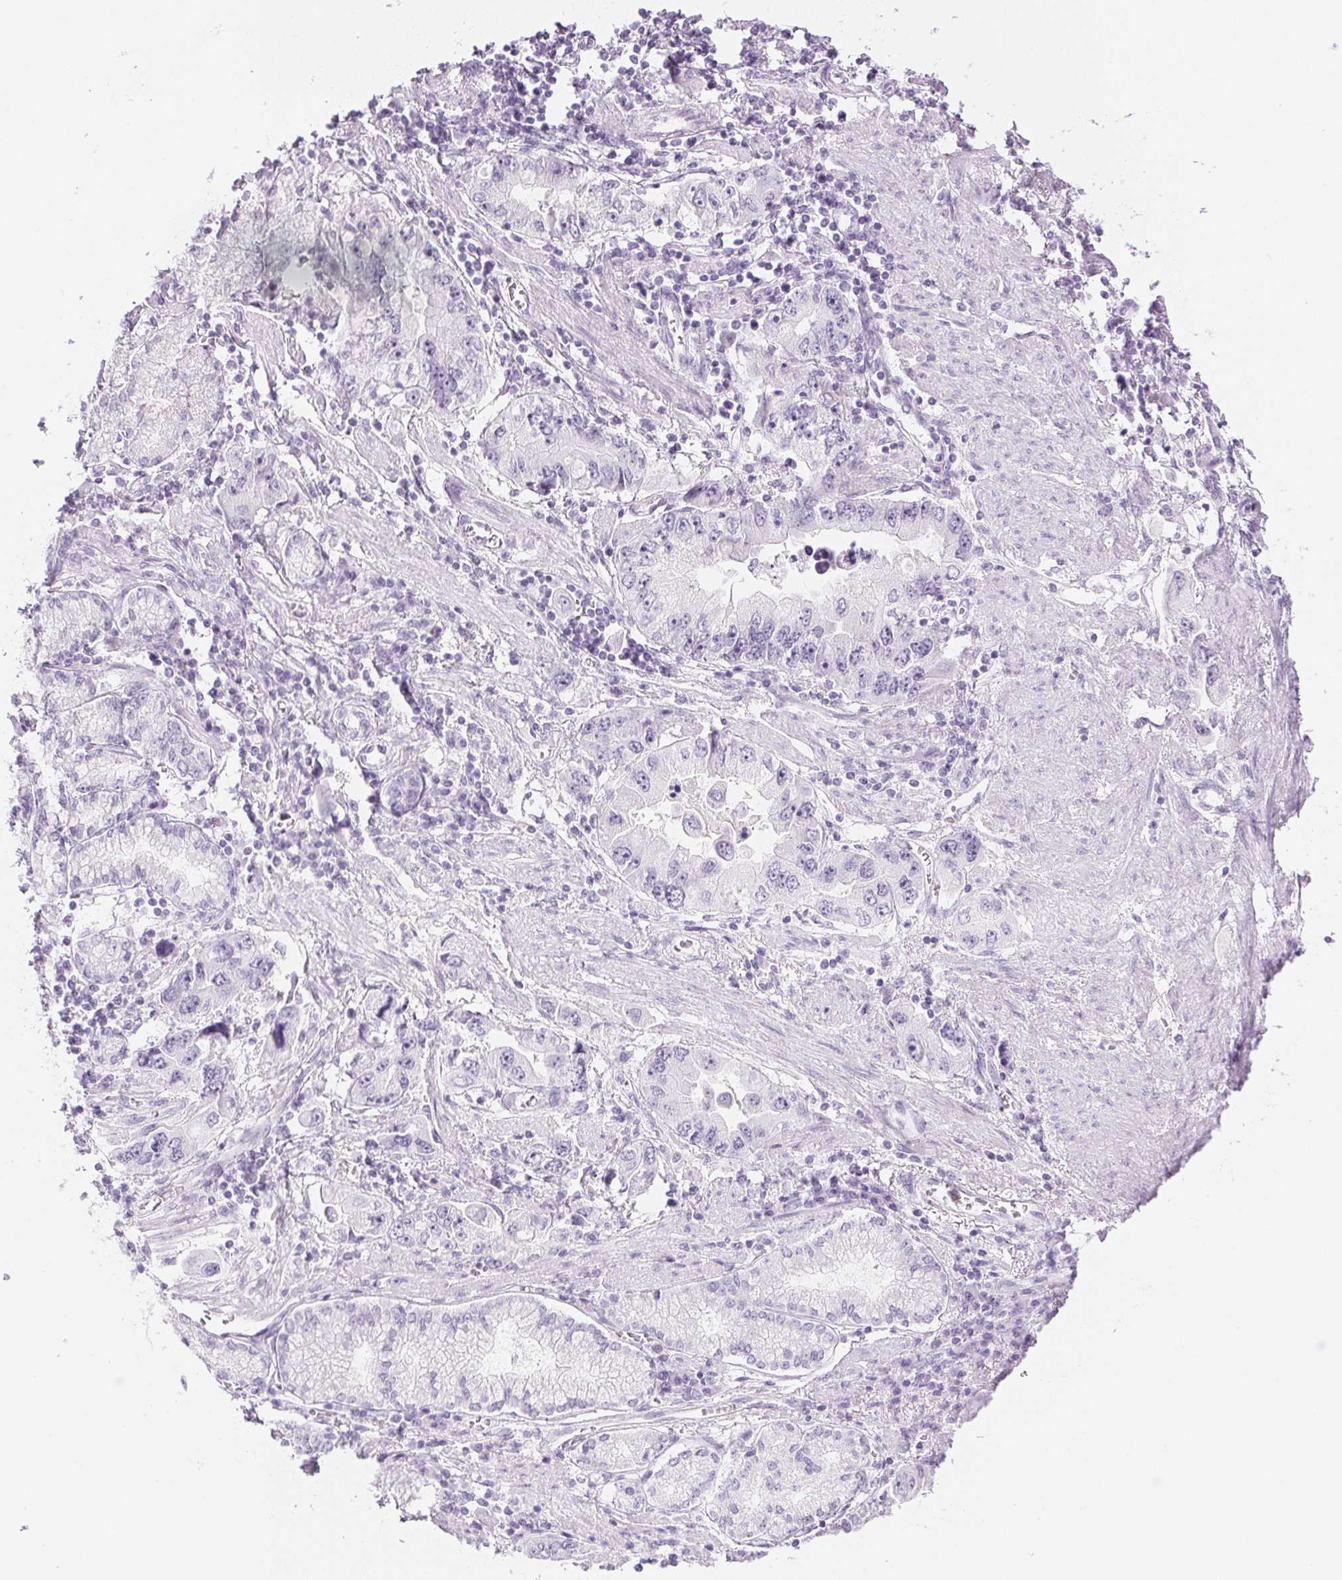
{"staining": {"intensity": "negative", "quantity": "none", "location": "none"}, "tissue": "stomach cancer", "cell_type": "Tumor cells", "image_type": "cancer", "snomed": [{"axis": "morphology", "description": "Adenocarcinoma, NOS"}, {"axis": "topography", "description": "Stomach, lower"}], "caption": "Immunohistochemistry (IHC) of human stomach adenocarcinoma shows no expression in tumor cells.", "gene": "SPRR3", "patient": {"sex": "female", "age": 93}}